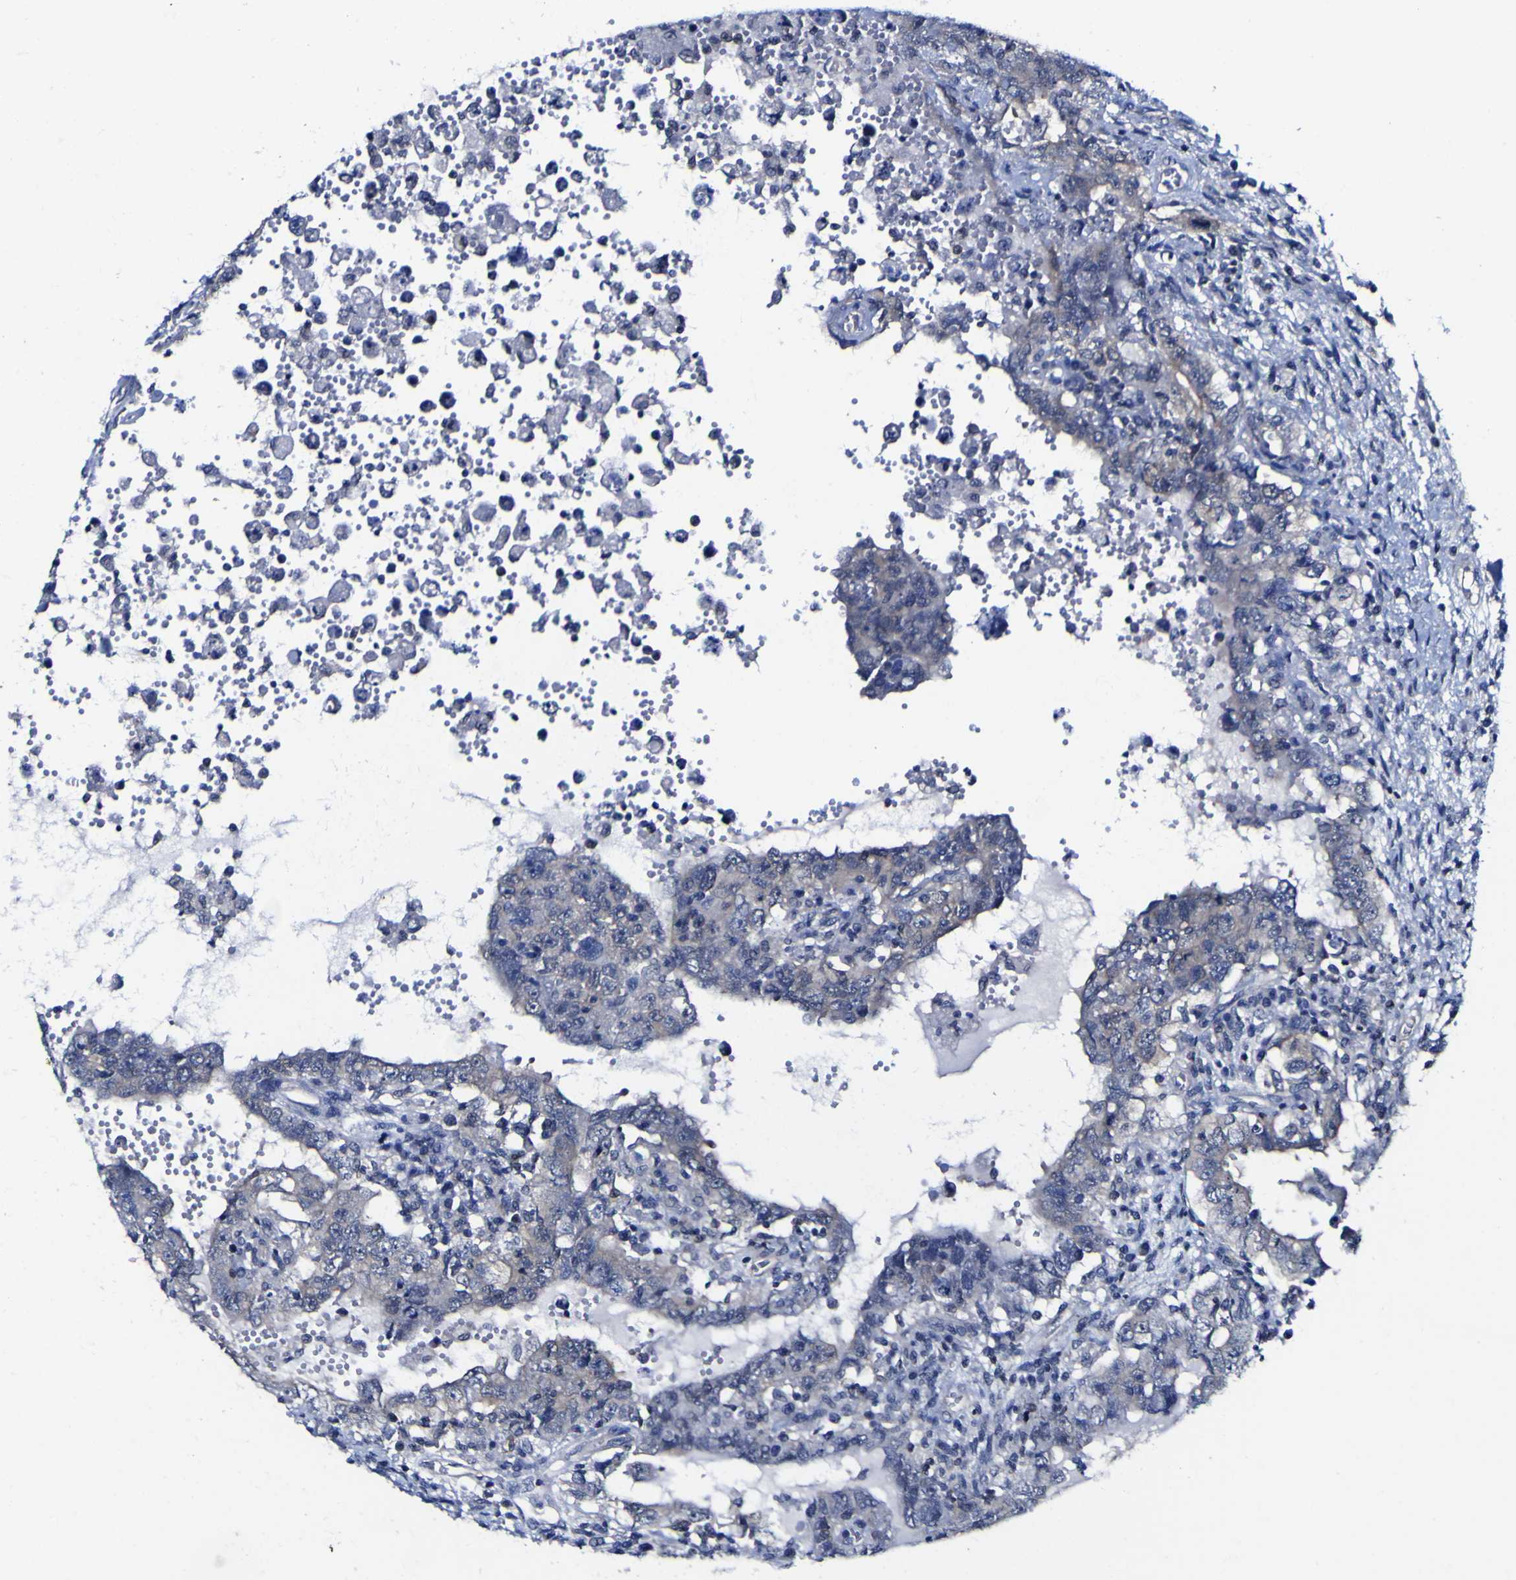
{"staining": {"intensity": "negative", "quantity": "none", "location": "none"}, "tissue": "testis cancer", "cell_type": "Tumor cells", "image_type": "cancer", "snomed": [{"axis": "morphology", "description": "Carcinoma, Embryonal, NOS"}, {"axis": "topography", "description": "Testis"}], "caption": "A high-resolution image shows immunohistochemistry staining of embryonal carcinoma (testis), which demonstrates no significant staining in tumor cells.", "gene": "CASP6", "patient": {"sex": "male", "age": 26}}